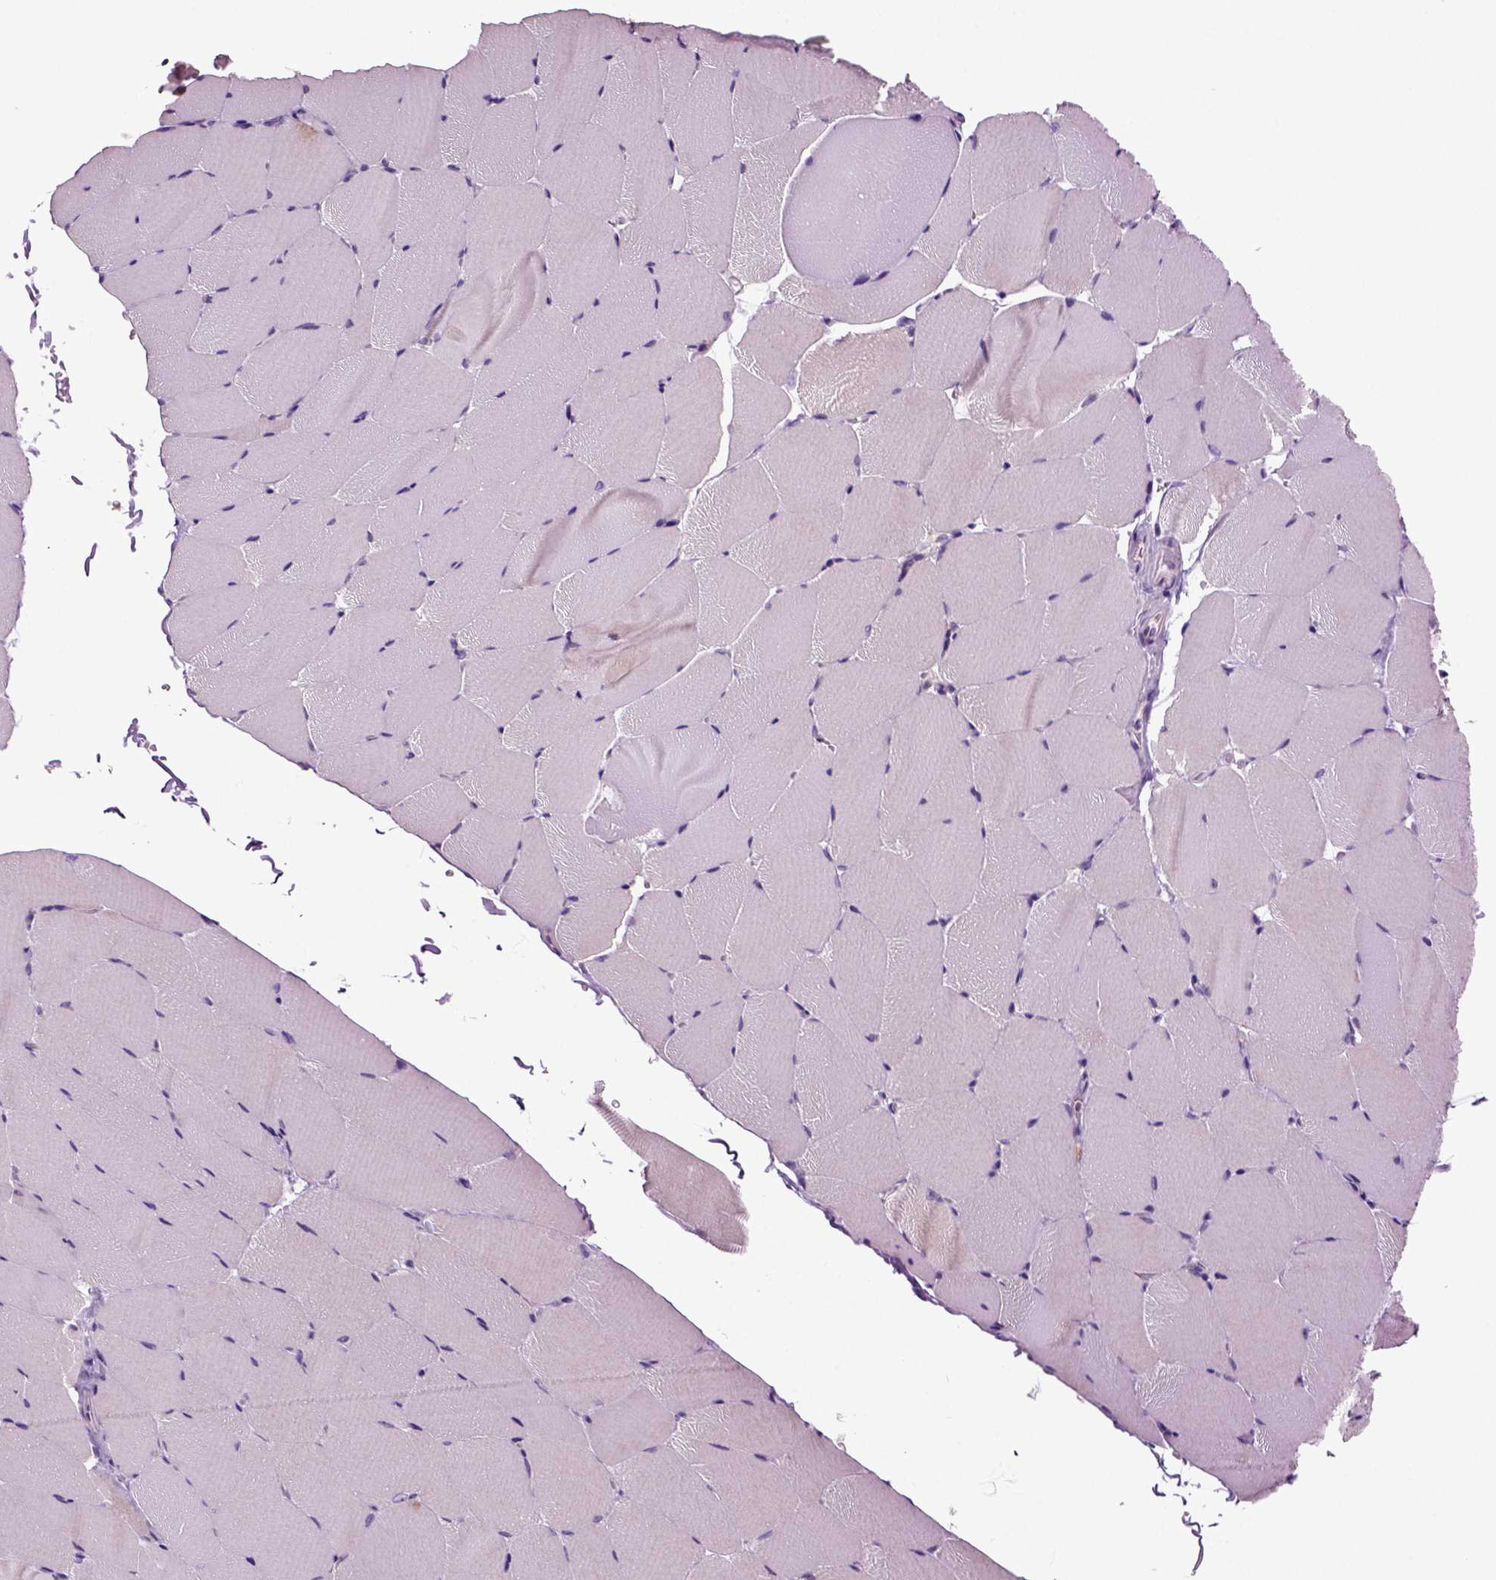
{"staining": {"intensity": "negative", "quantity": "none", "location": "none"}, "tissue": "skeletal muscle", "cell_type": "Myocytes", "image_type": "normal", "snomed": [{"axis": "morphology", "description": "Normal tissue, NOS"}, {"axis": "topography", "description": "Skeletal muscle"}], "caption": "Immunohistochemistry (IHC) of benign human skeletal muscle shows no positivity in myocytes. The staining is performed using DAB (3,3'-diaminobenzidine) brown chromogen with nuclei counter-stained in using hematoxylin.", "gene": "ARID3A", "patient": {"sex": "female", "age": 37}}